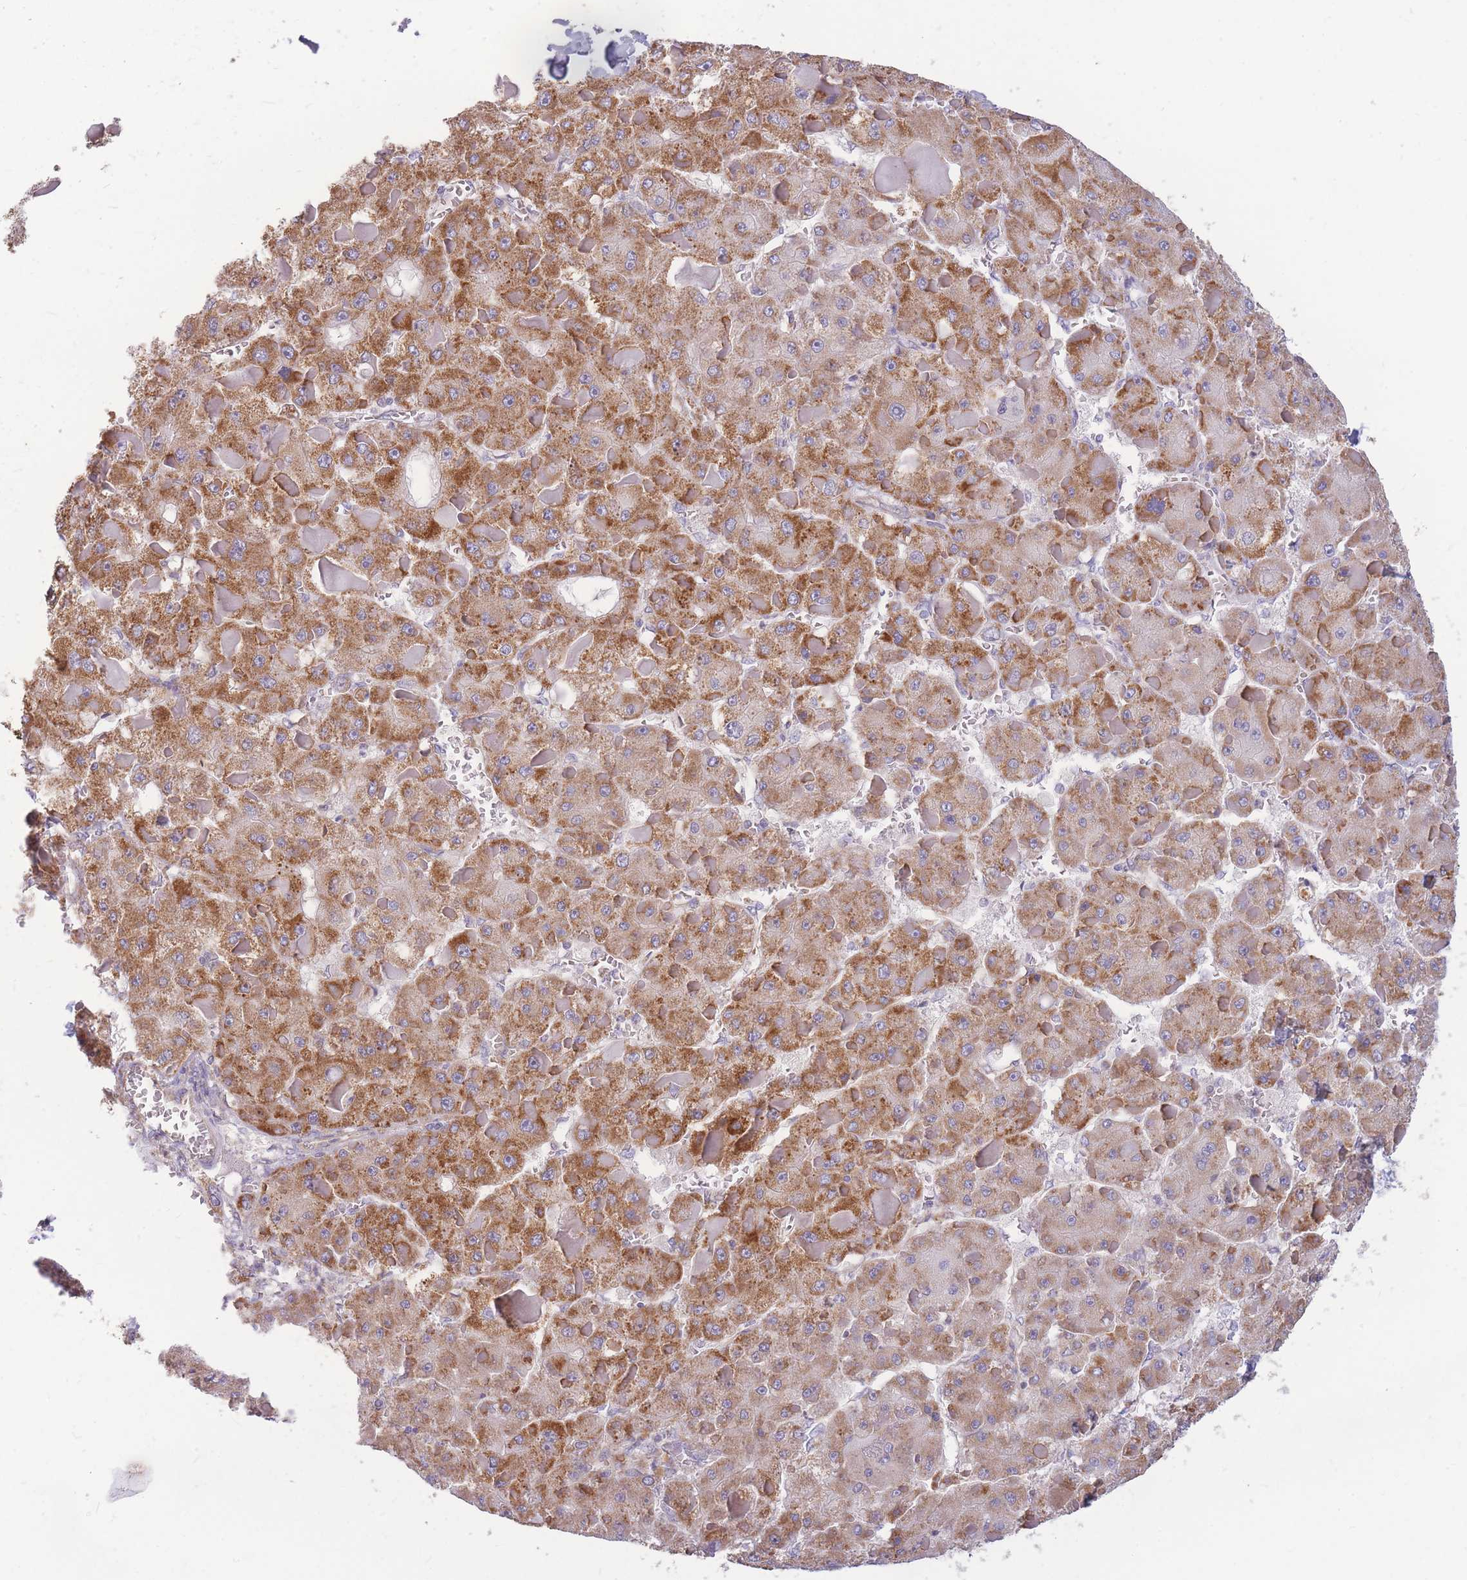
{"staining": {"intensity": "moderate", "quantity": ">75%", "location": "cytoplasmic/membranous"}, "tissue": "liver cancer", "cell_type": "Tumor cells", "image_type": "cancer", "snomed": [{"axis": "morphology", "description": "Carcinoma, Hepatocellular, NOS"}, {"axis": "topography", "description": "Liver"}], "caption": "Liver cancer (hepatocellular carcinoma) stained with a brown dye demonstrates moderate cytoplasmic/membranous positive staining in approximately >75% of tumor cells.", "gene": "MRPS9", "patient": {"sex": "female", "age": 73}}